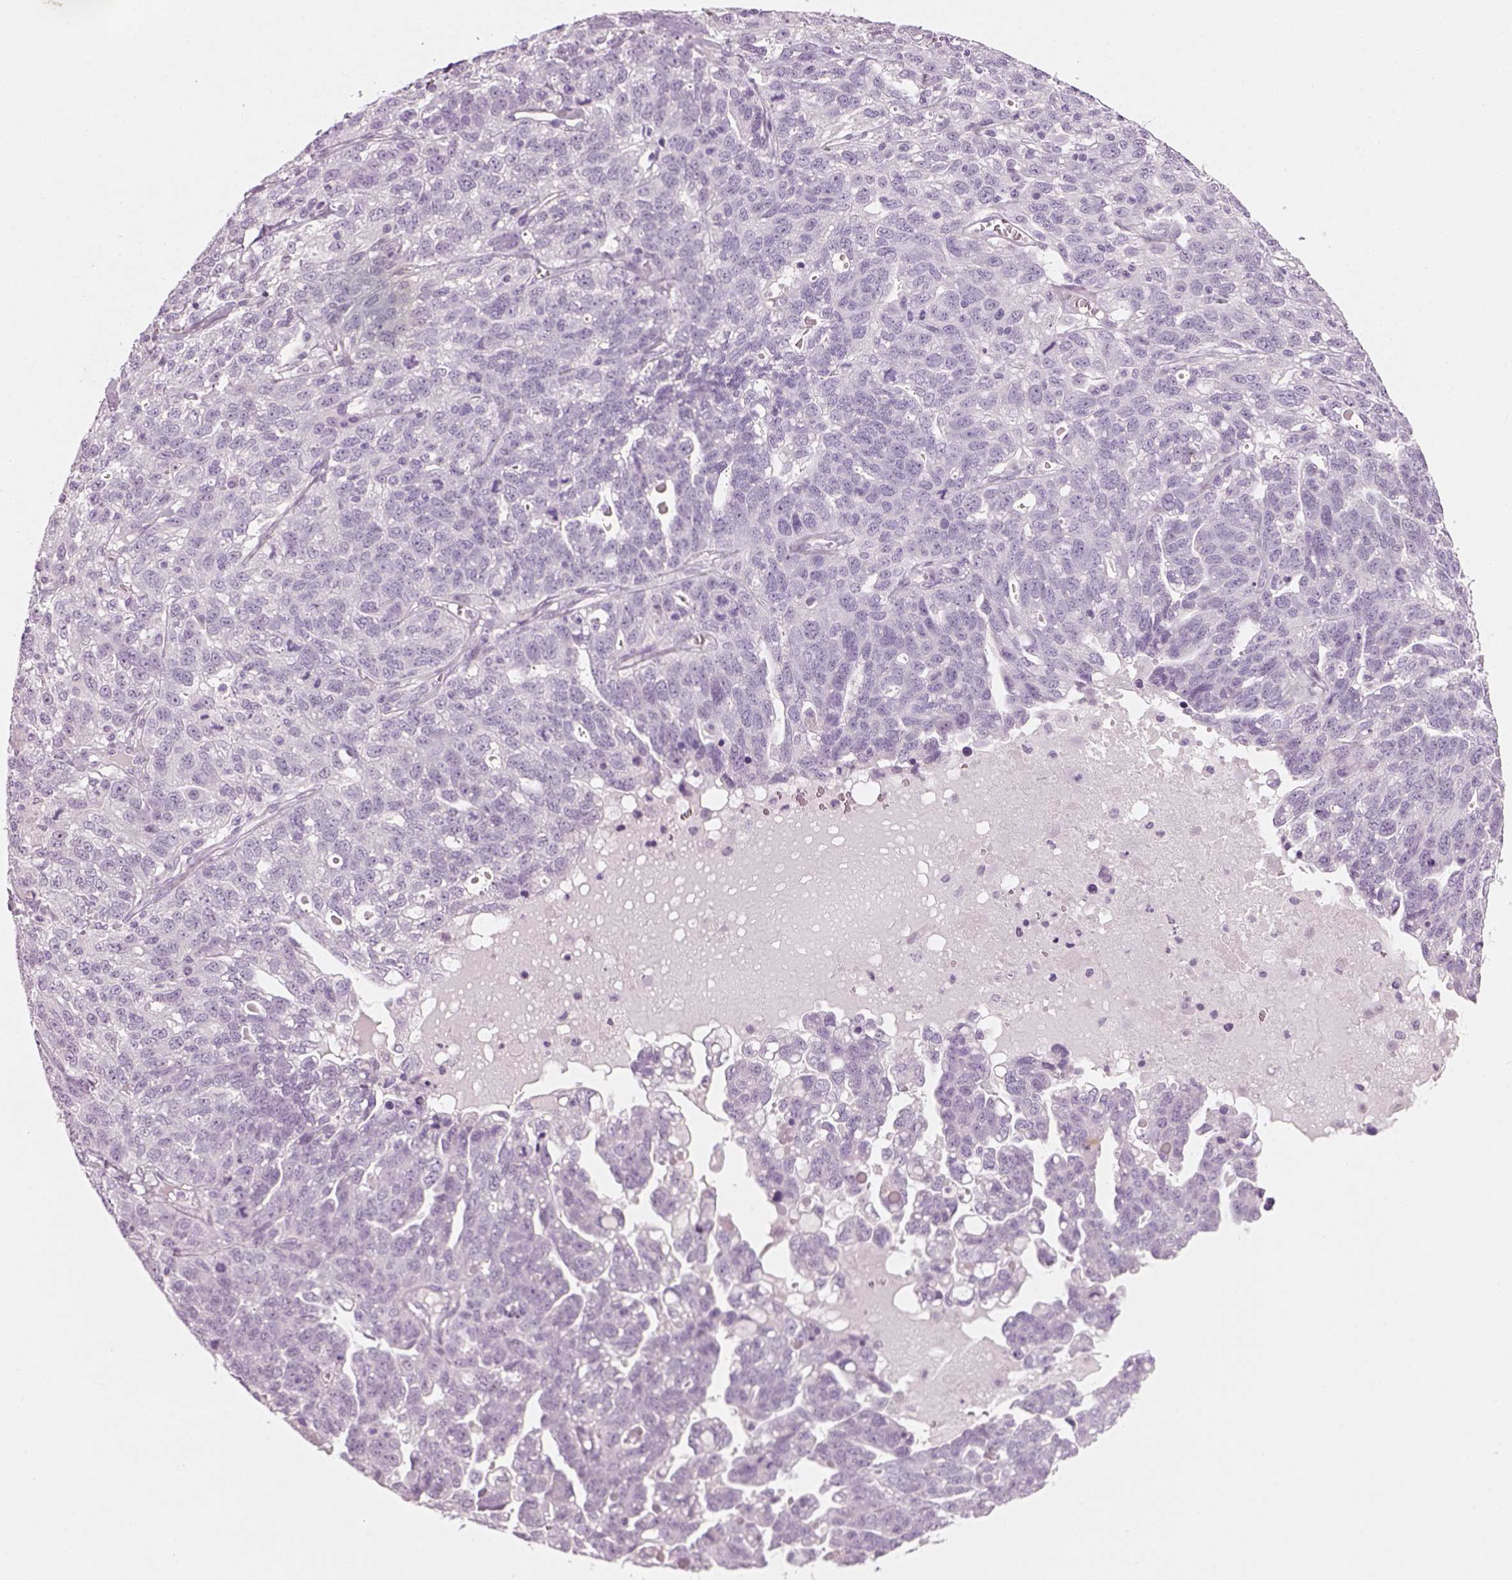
{"staining": {"intensity": "negative", "quantity": "none", "location": "none"}, "tissue": "ovarian cancer", "cell_type": "Tumor cells", "image_type": "cancer", "snomed": [{"axis": "morphology", "description": "Cystadenocarcinoma, serous, NOS"}, {"axis": "topography", "description": "Ovary"}], "caption": "A high-resolution micrograph shows IHC staining of ovarian cancer (serous cystadenocarcinoma), which demonstrates no significant staining in tumor cells.", "gene": "TH", "patient": {"sex": "female", "age": 71}}